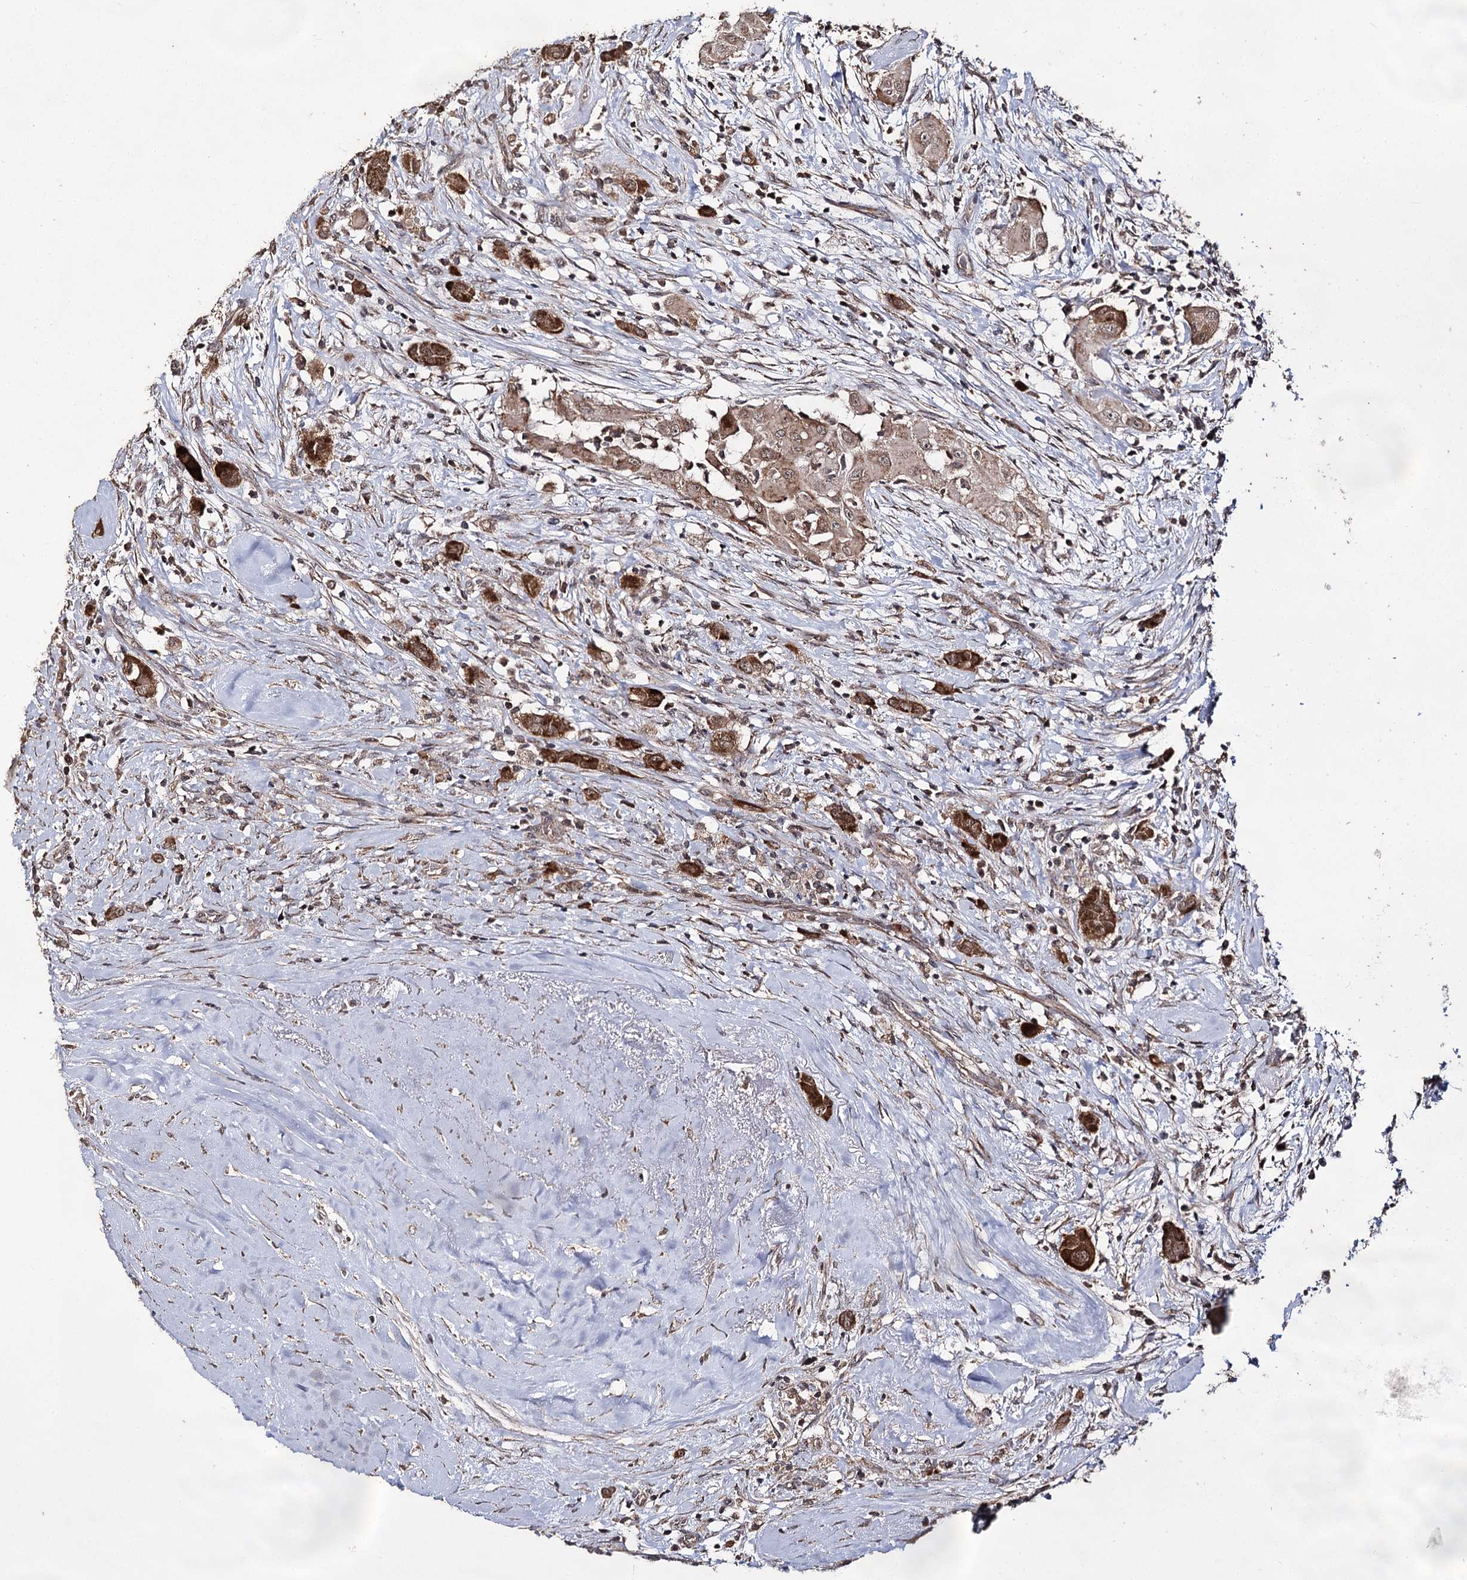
{"staining": {"intensity": "strong", "quantity": "25%-75%", "location": "cytoplasmic/membranous,nuclear"}, "tissue": "thyroid cancer", "cell_type": "Tumor cells", "image_type": "cancer", "snomed": [{"axis": "morphology", "description": "Papillary adenocarcinoma, NOS"}, {"axis": "topography", "description": "Thyroid gland"}], "caption": "IHC (DAB (3,3'-diaminobenzidine)) staining of thyroid papillary adenocarcinoma shows strong cytoplasmic/membranous and nuclear protein staining in approximately 25%-75% of tumor cells.", "gene": "ACTR6", "patient": {"sex": "female", "age": 59}}